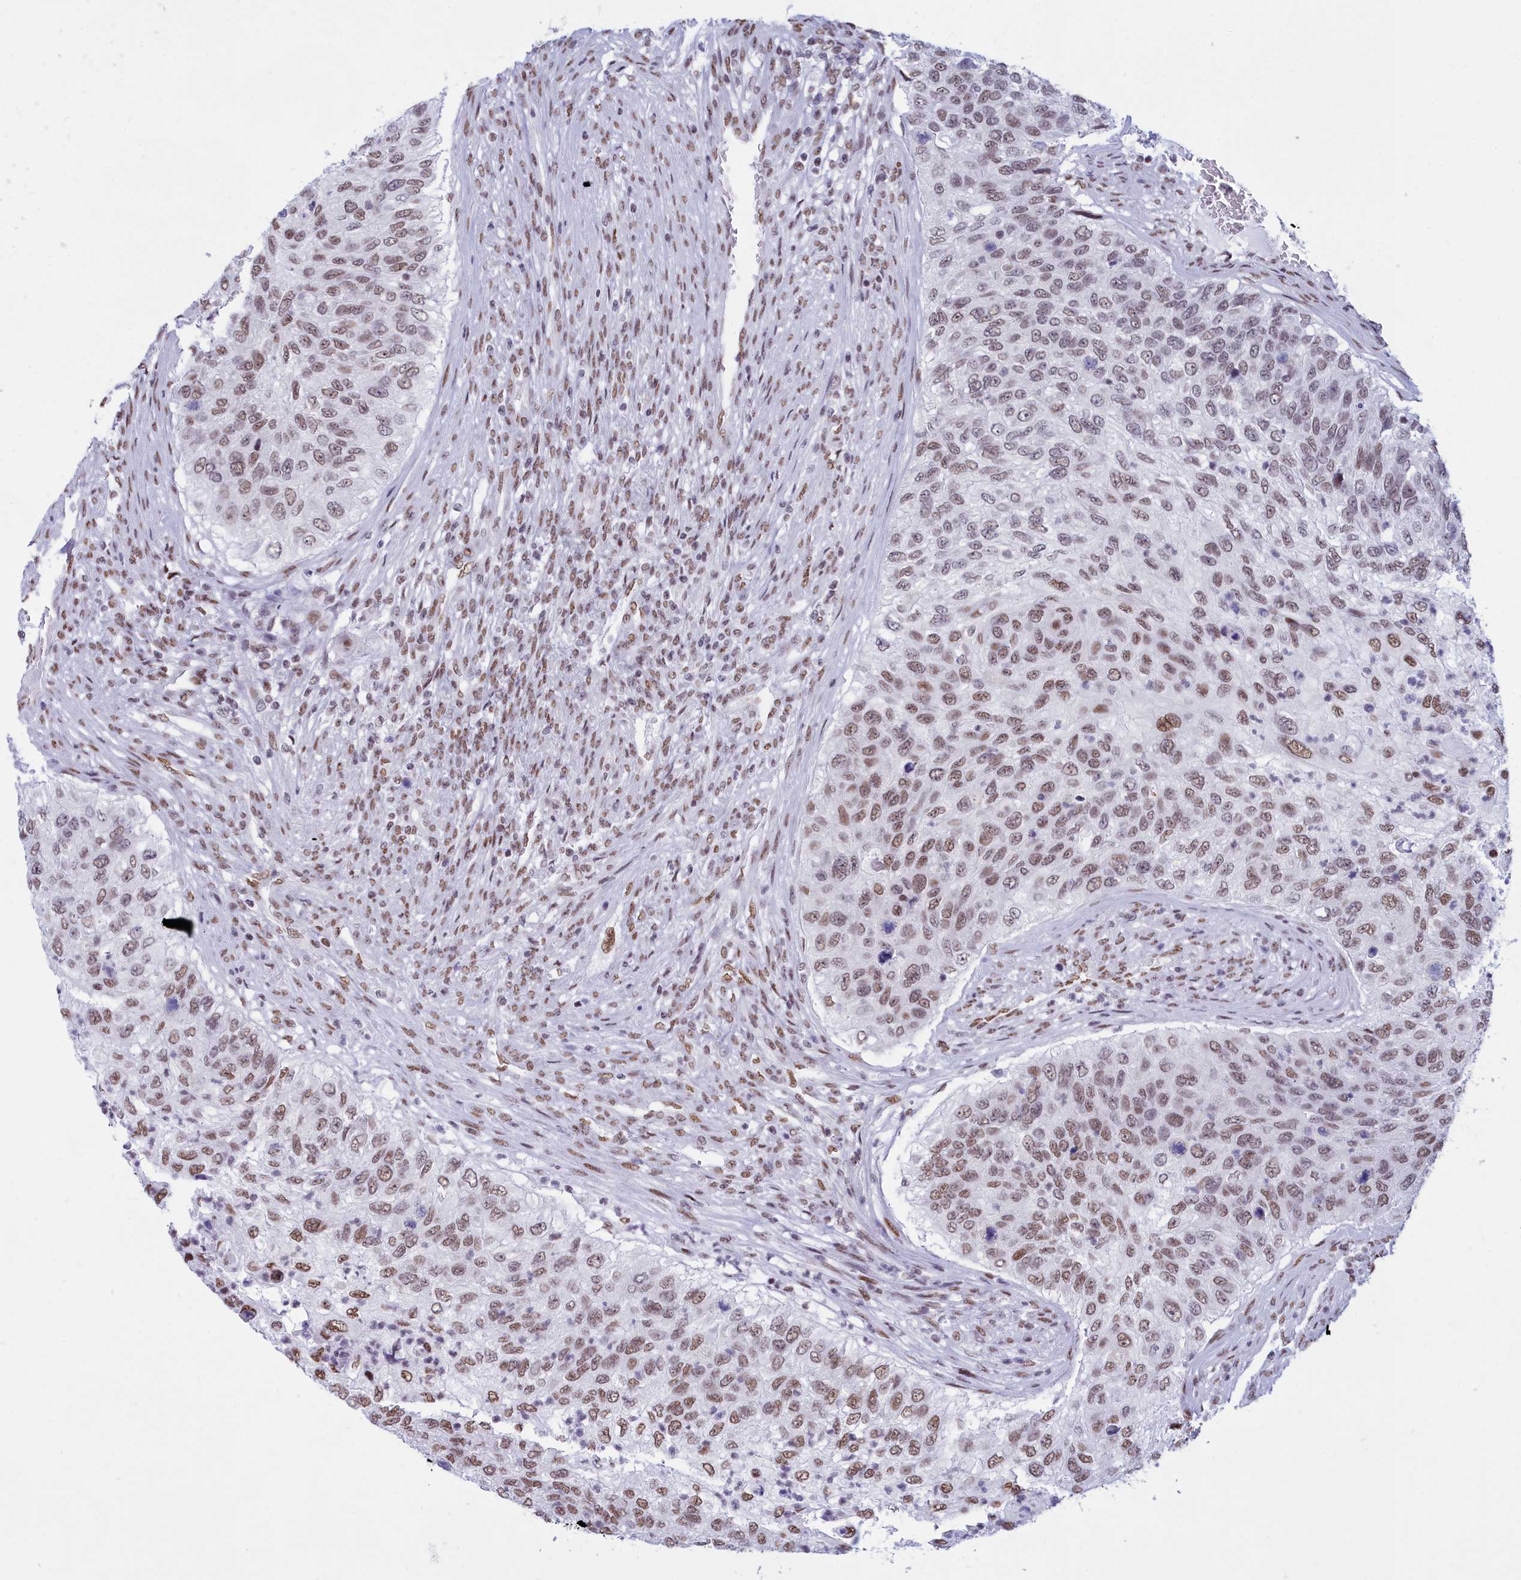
{"staining": {"intensity": "moderate", "quantity": ">75%", "location": "nuclear"}, "tissue": "urothelial cancer", "cell_type": "Tumor cells", "image_type": "cancer", "snomed": [{"axis": "morphology", "description": "Urothelial carcinoma, High grade"}, {"axis": "topography", "description": "Urinary bladder"}], "caption": "There is medium levels of moderate nuclear positivity in tumor cells of urothelial cancer, as demonstrated by immunohistochemical staining (brown color).", "gene": "CDC26", "patient": {"sex": "female", "age": 60}}